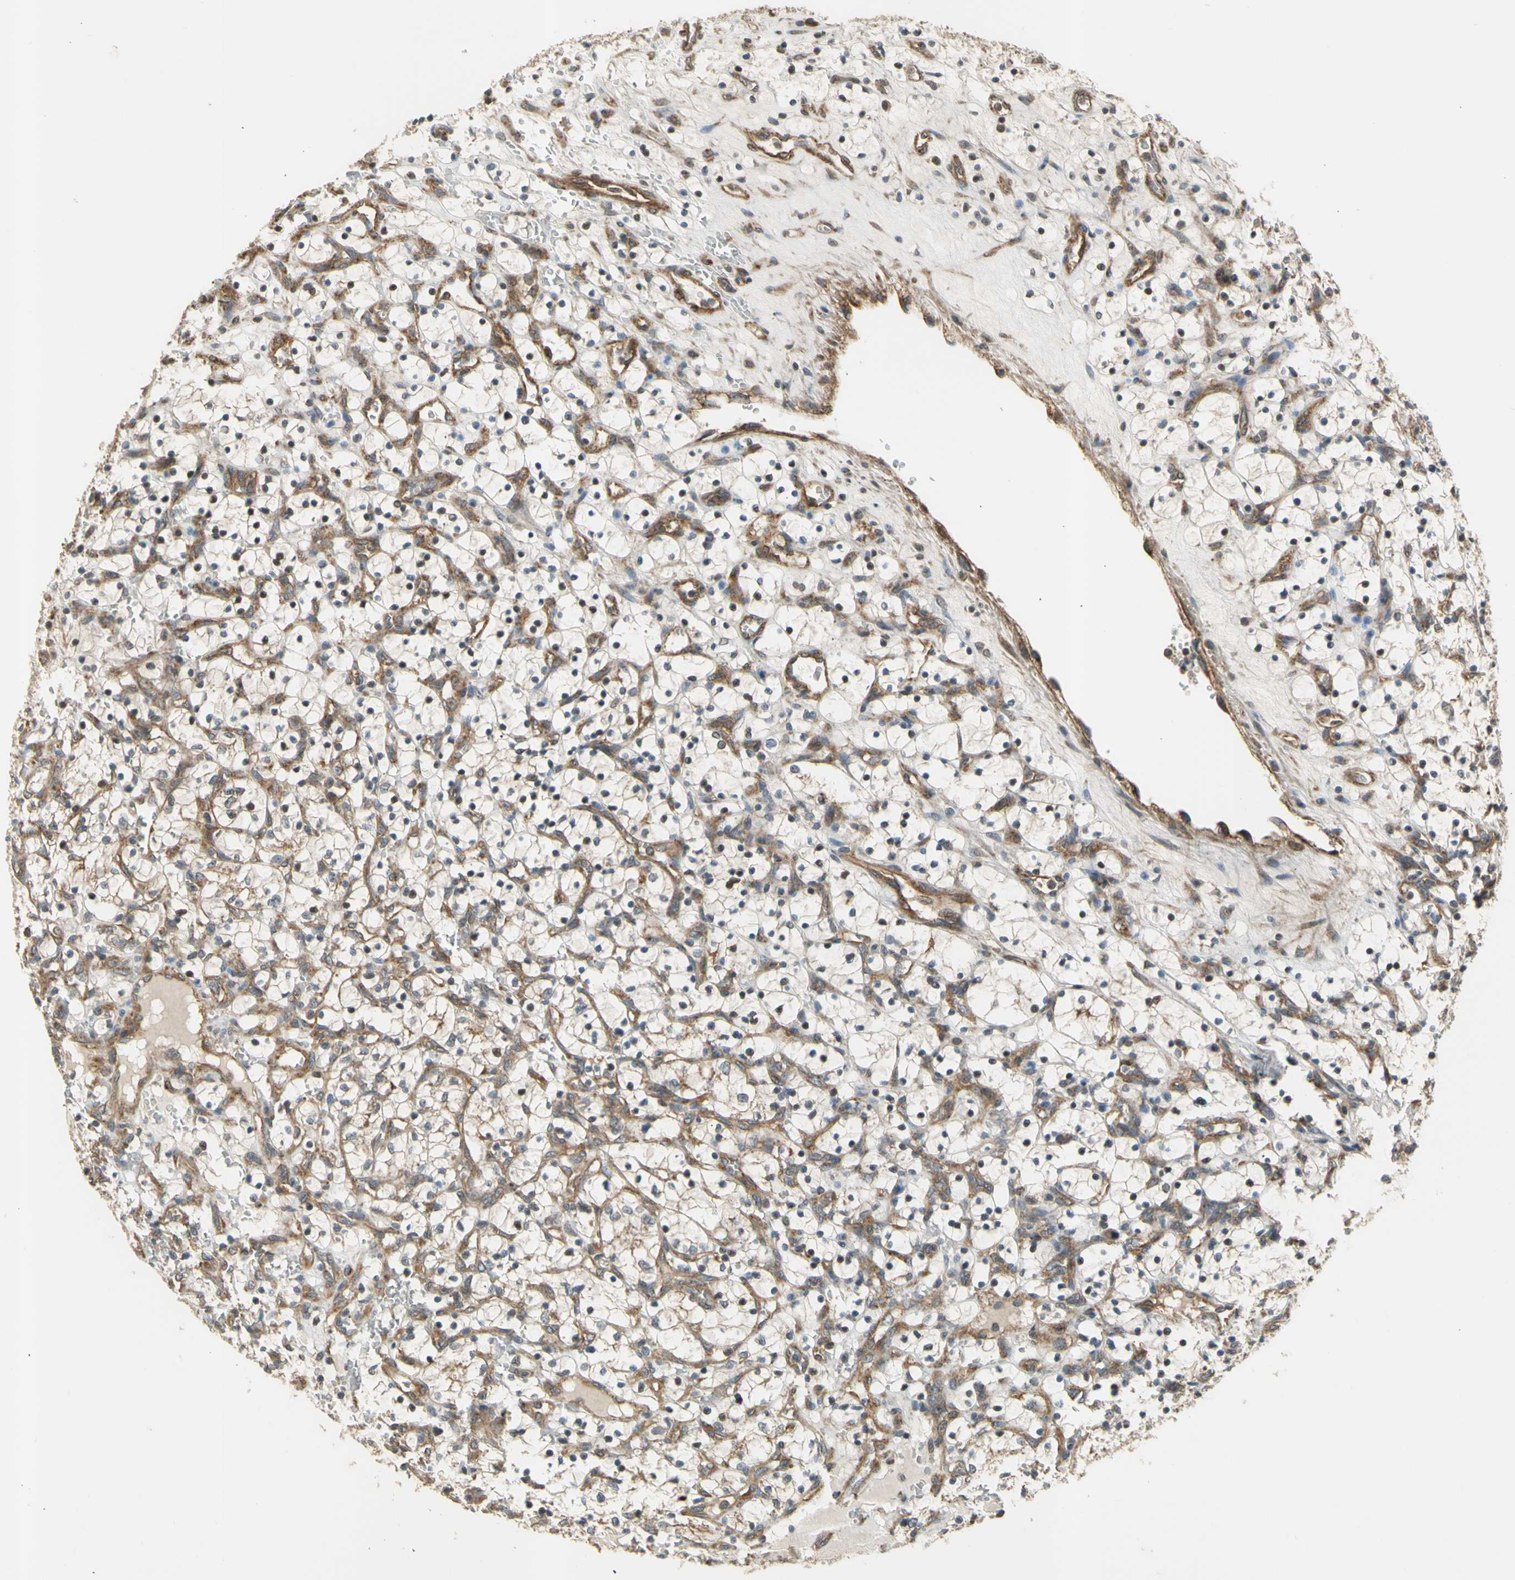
{"staining": {"intensity": "negative", "quantity": "none", "location": "none"}, "tissue": "renal cancer", "cell_type": "Tumor cells", "image_type": "cancer", "snomed": [{"axis": "morphology", "description": "Adenocarcinoma, NOS"}, {"axis": "topography", "description": "Kidney"}], "caption": "Human renal cancer (adenocarcinoma) stained for a protein using immunohistochemistry (IHC) reveals no positivity in tumor cells.", "gene": "EFNB2", "patient": {"sex": "female", "age": 69}}